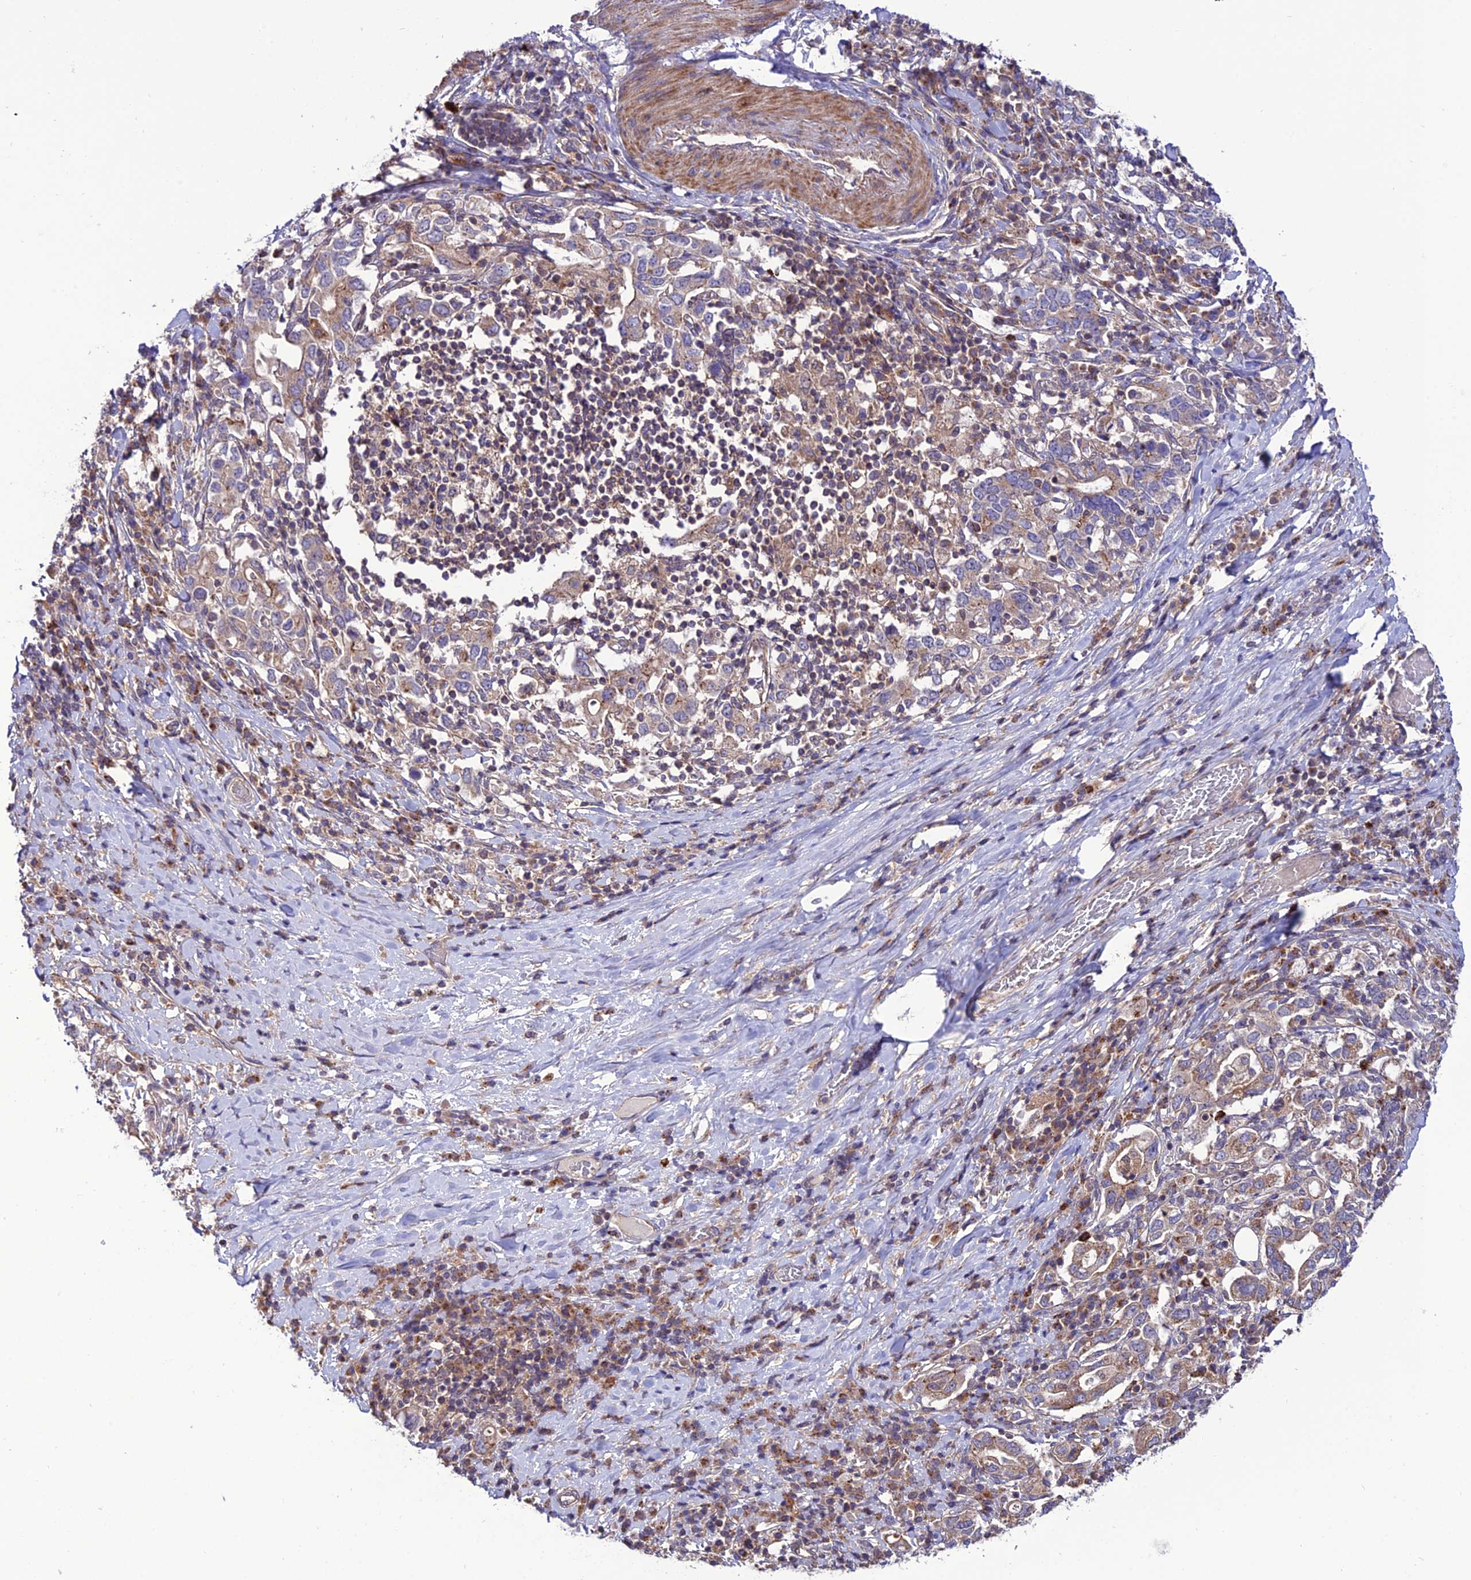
{"staining": {"intensity": "weak", "quantity": "<25%", "location": "cytoplasmic/membranous"}, "tissue": "stomach cancer", "cell_type": "Tumor cells", "image_type": "cancer", "snomed": [{"axis": "morphology", "description": "Adenocarcinoma, NOS"}, {"axis": "topography", "description": "Stomach, upper"}, {"axis": "topography", "description": "Stomach"}], "caption": "Immunohistochemistry histopathology image of neoplastic tissue: stomach cancer (adenocarcinoma) stained with DAB (3,3'-diaminobenzidine) shows no significant protein expression in tumor cells.", "gene": "PPIL3", "patient": {"sex": "male", "age": 62}}